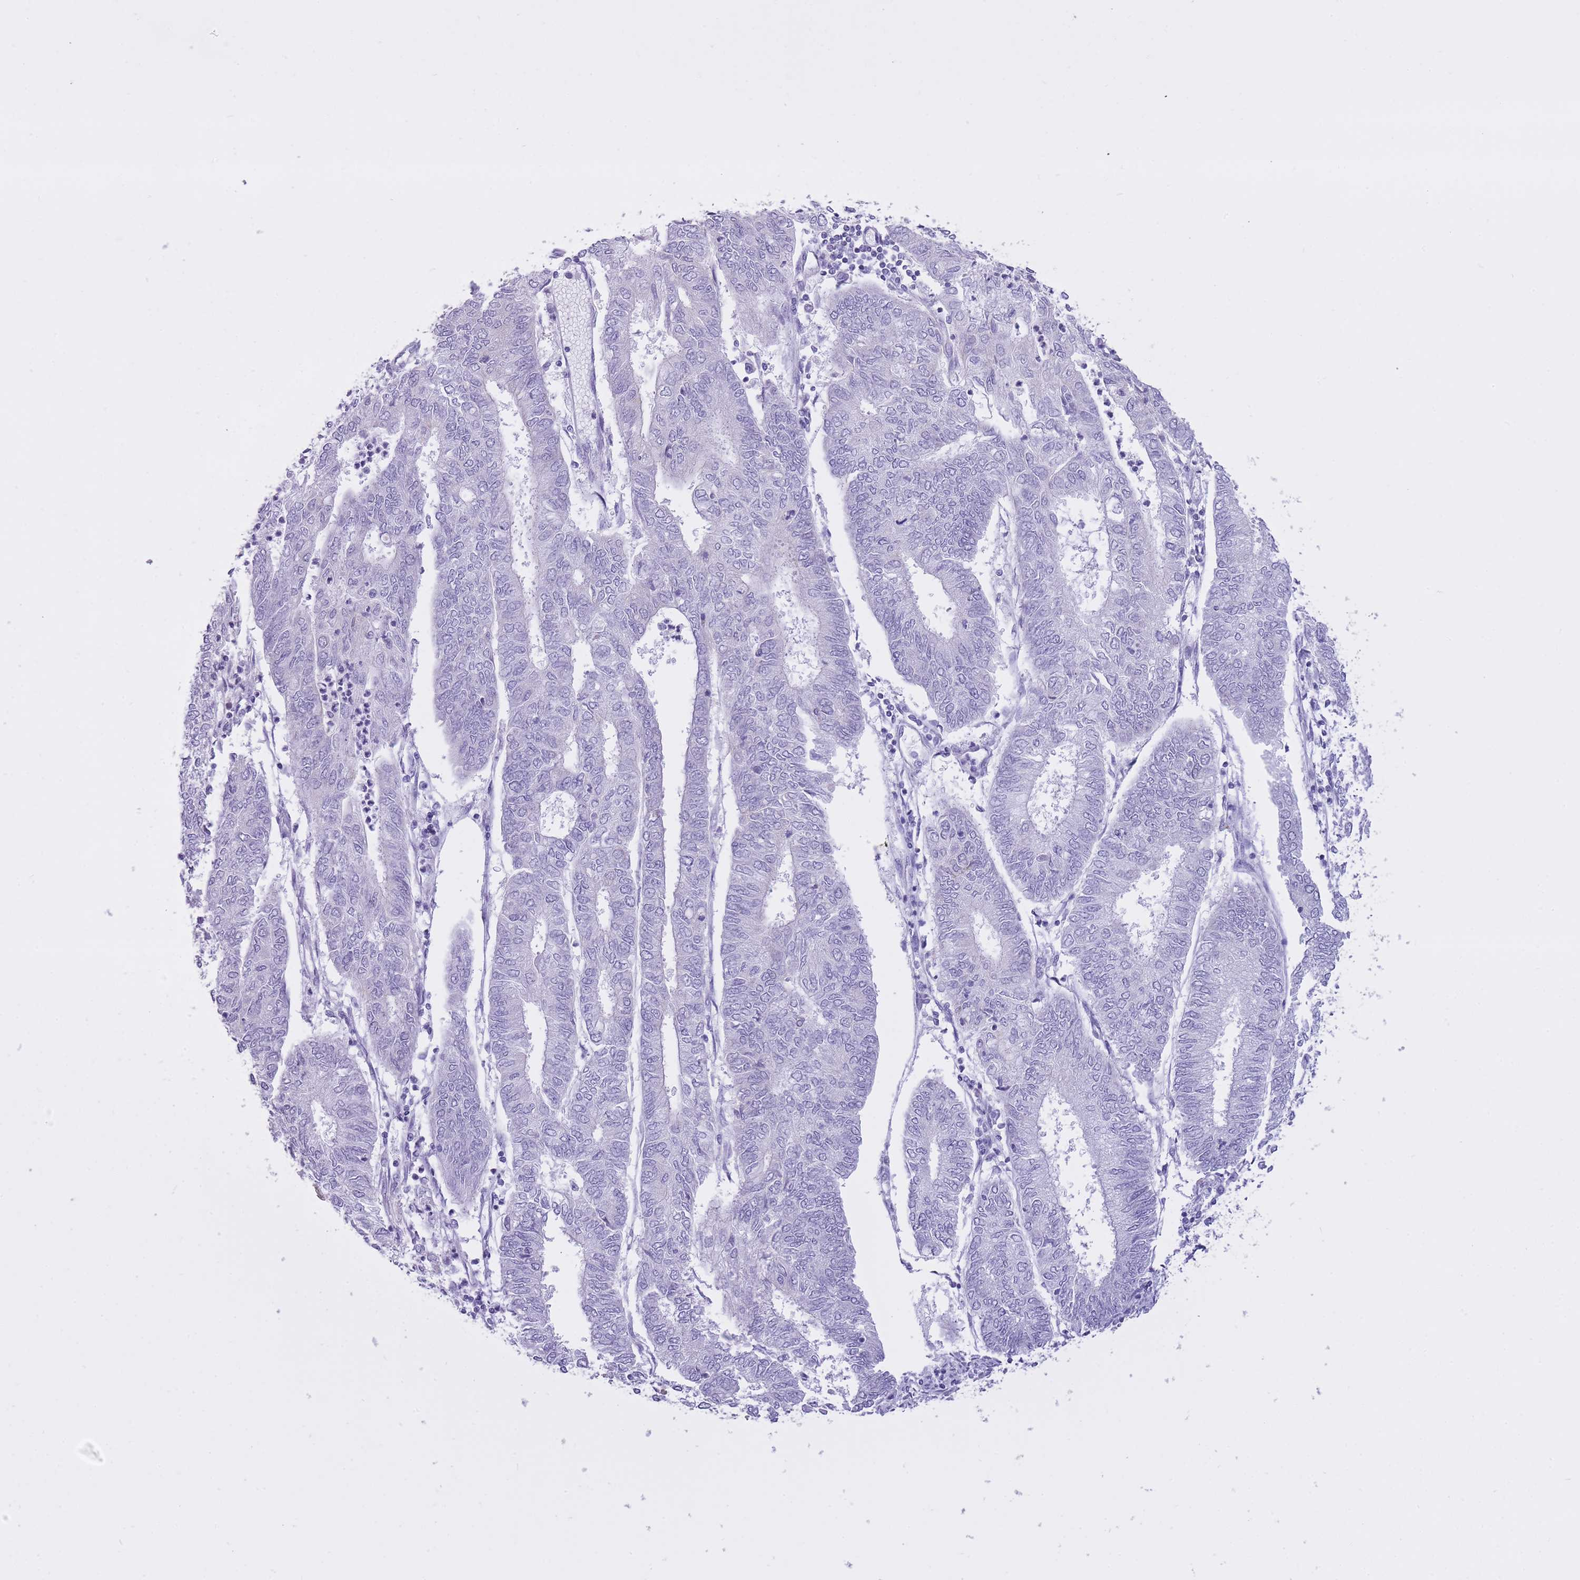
{"staining": {"intensity": "negative", "quantity": "none", "location": "none"}, "tissue": "endometrial cancer", "cell_type": "Tumor cells", "image_type": "cancer", "snomed": [{"axis": "morphology", "description": "Adenocarcinoma, NOS"}, {"axis": "topography", "description": "Endometrium"}], "caption": "DAB (3,3'-diaminobenzidine) immunohistochemical staining of human endometrial cancer (adenocarcinoma) shows no significant positivity in tumor cells. (DAB (3,3'-diaminobenzidine) IHC visualized using brightfield microscopy, high magnification).", "gene": "ZNF501", "patient": {"sex": "female", "age": 68}}